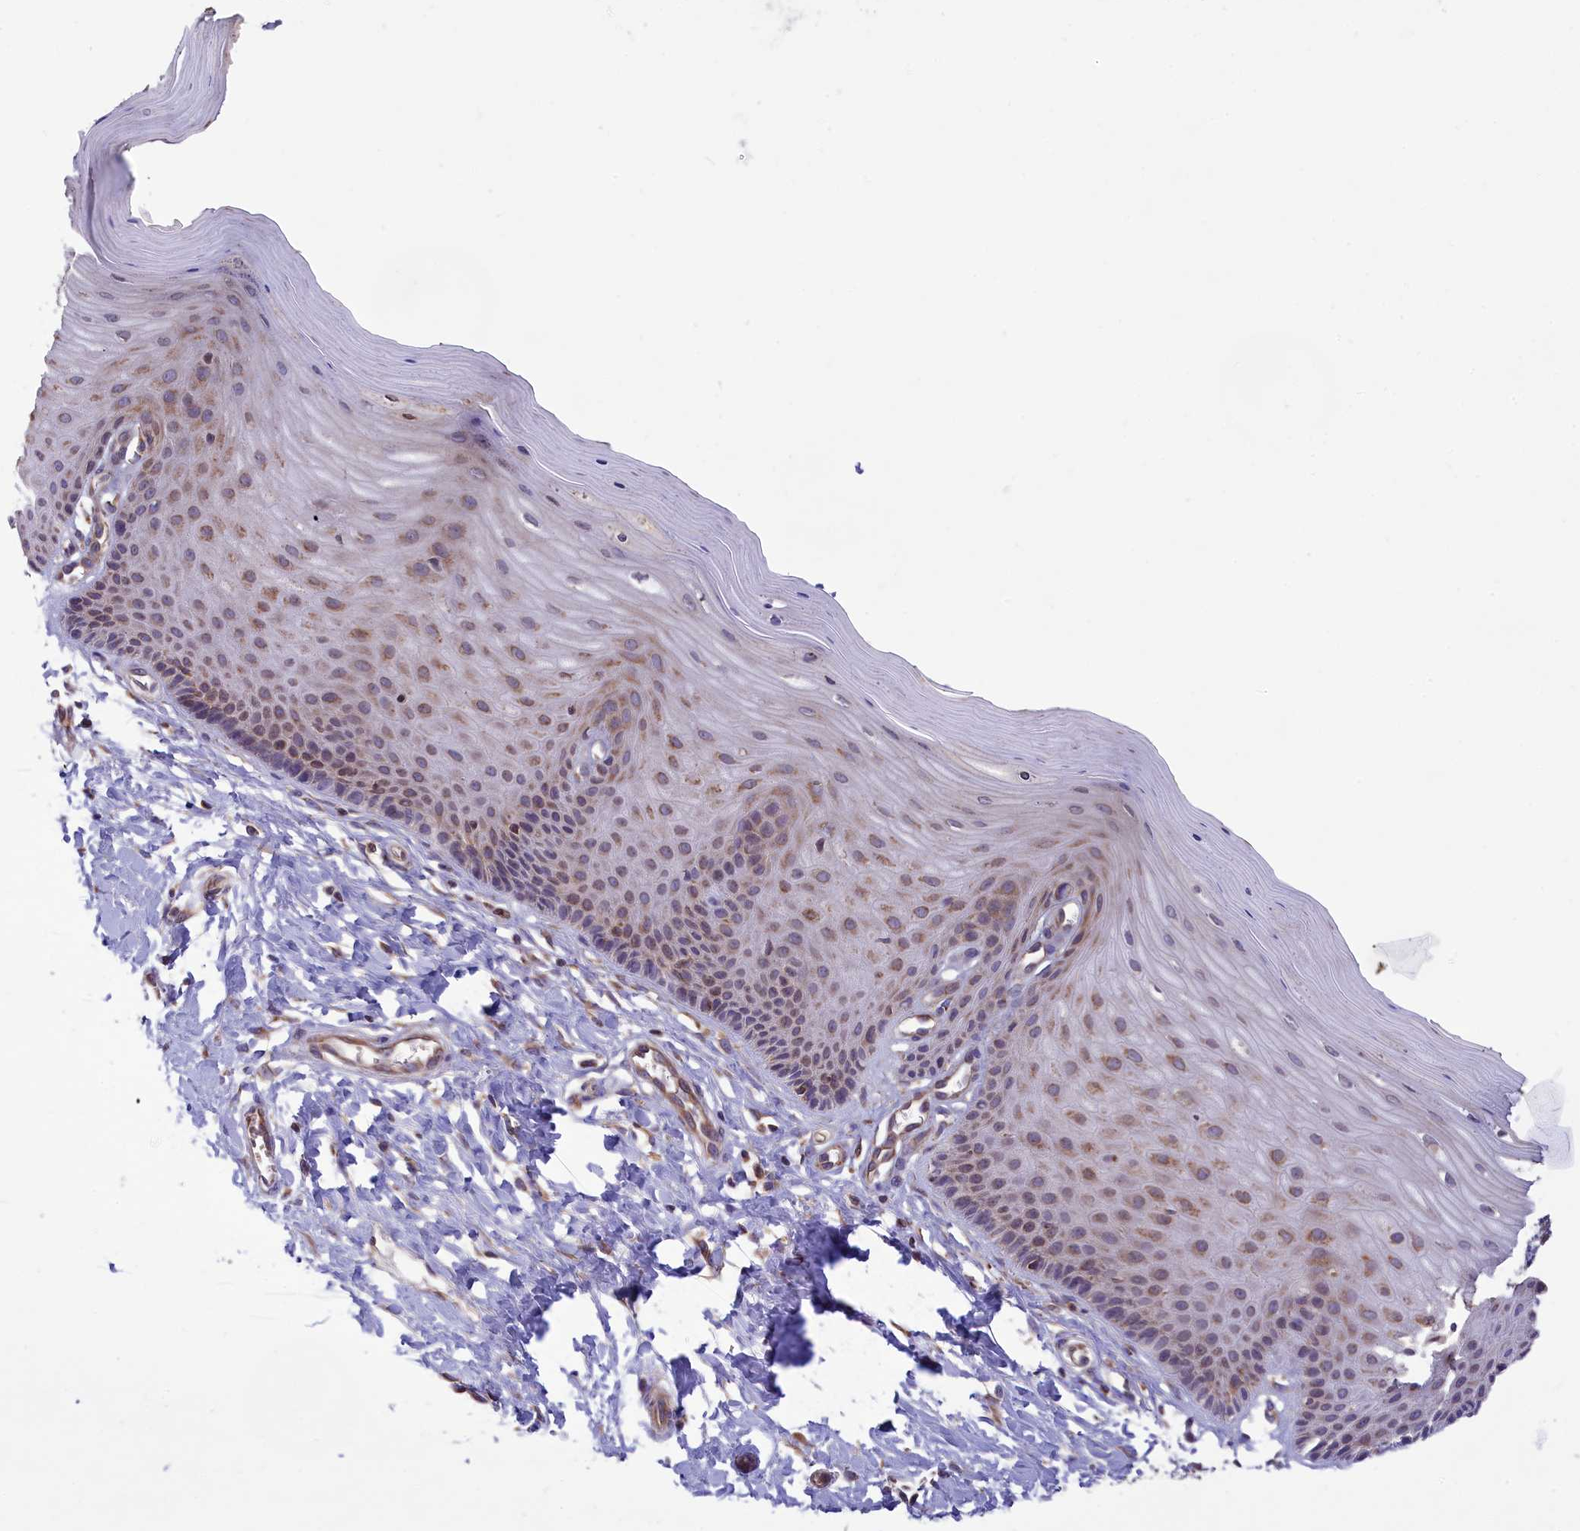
{"staining": {"intensity": "weak", "quantity": "25%-75%", "location": "cytoplasmic/membranous,nuclear"}, "tissue": "cervix", "cell_type": "Glandular cells", "image_type": "normal", "snomed": [{"axis": "morphology", "description": "Normal tissue, NOS"}, {"axis": "topography", "description": "Cervix"}], "caption": "A micrograph showing weak cytoplasmic/membranous,nuclear expression in approximately 25%-75% of glandular cells in unremarkable cervix, as visualized by brown immunohistochemical staining.", "gene": "PKHD1L1", "patient": {"sex": "female", "age": 55}}